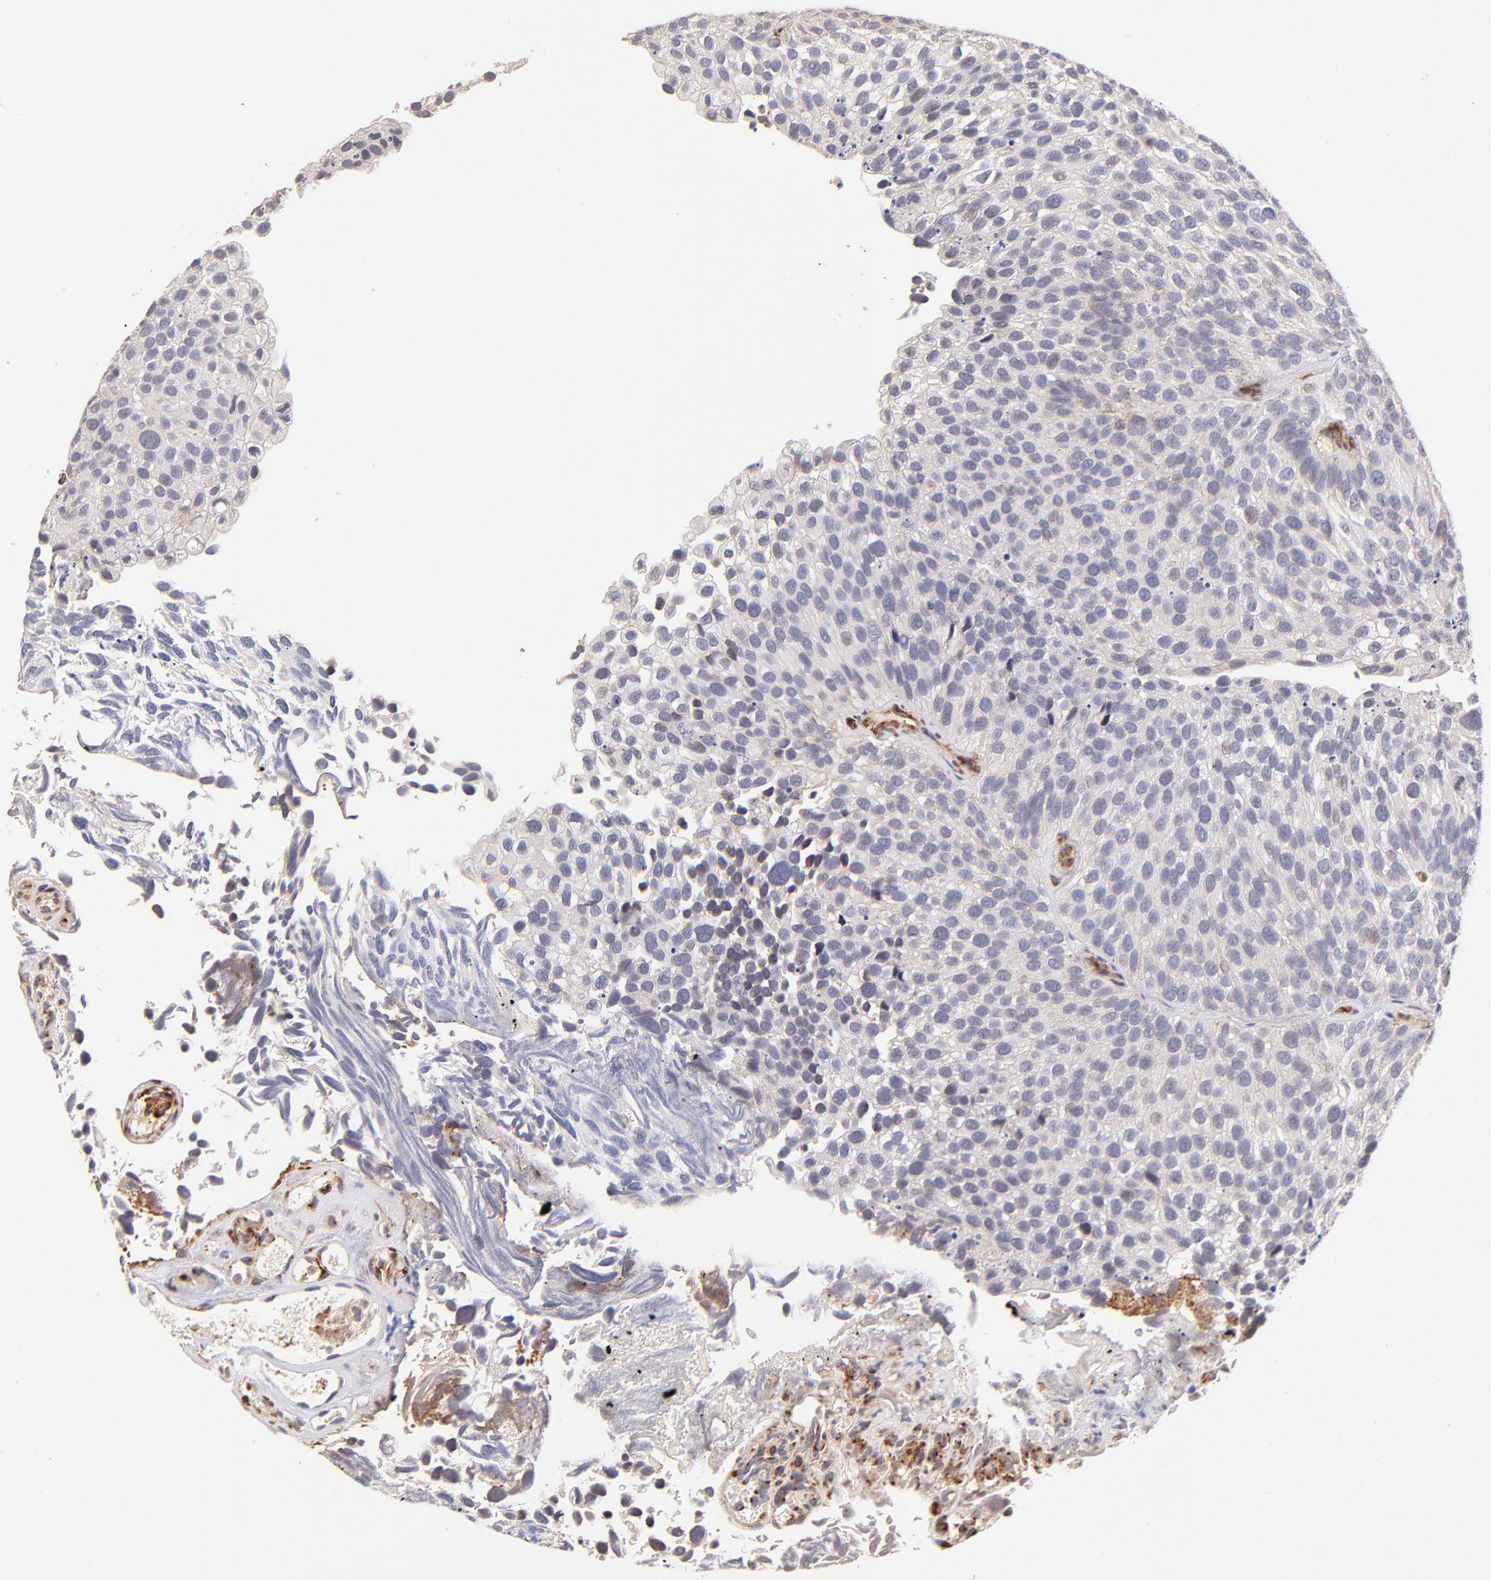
{"staining": {"intensity": "negative", "quantity": "none", "location": "none"}, "tissue": "urothelial cancer", "cell_type": "Tumor cells", "image_type": "cancer", "snomed": [{"axis": "morphology", "description": "Urothelial carcinoma, High grade"}, {"axis": "topography", "description": "Urinary bladder"}], "caption": "A micrograph of urothelial carcinoma (high-grade) stained for a protein reveals no brown staining in tumor cells. Nuclei are stained in blue.", "gene": "SPARC", "patient": {"sex": "male", "age": 72}}